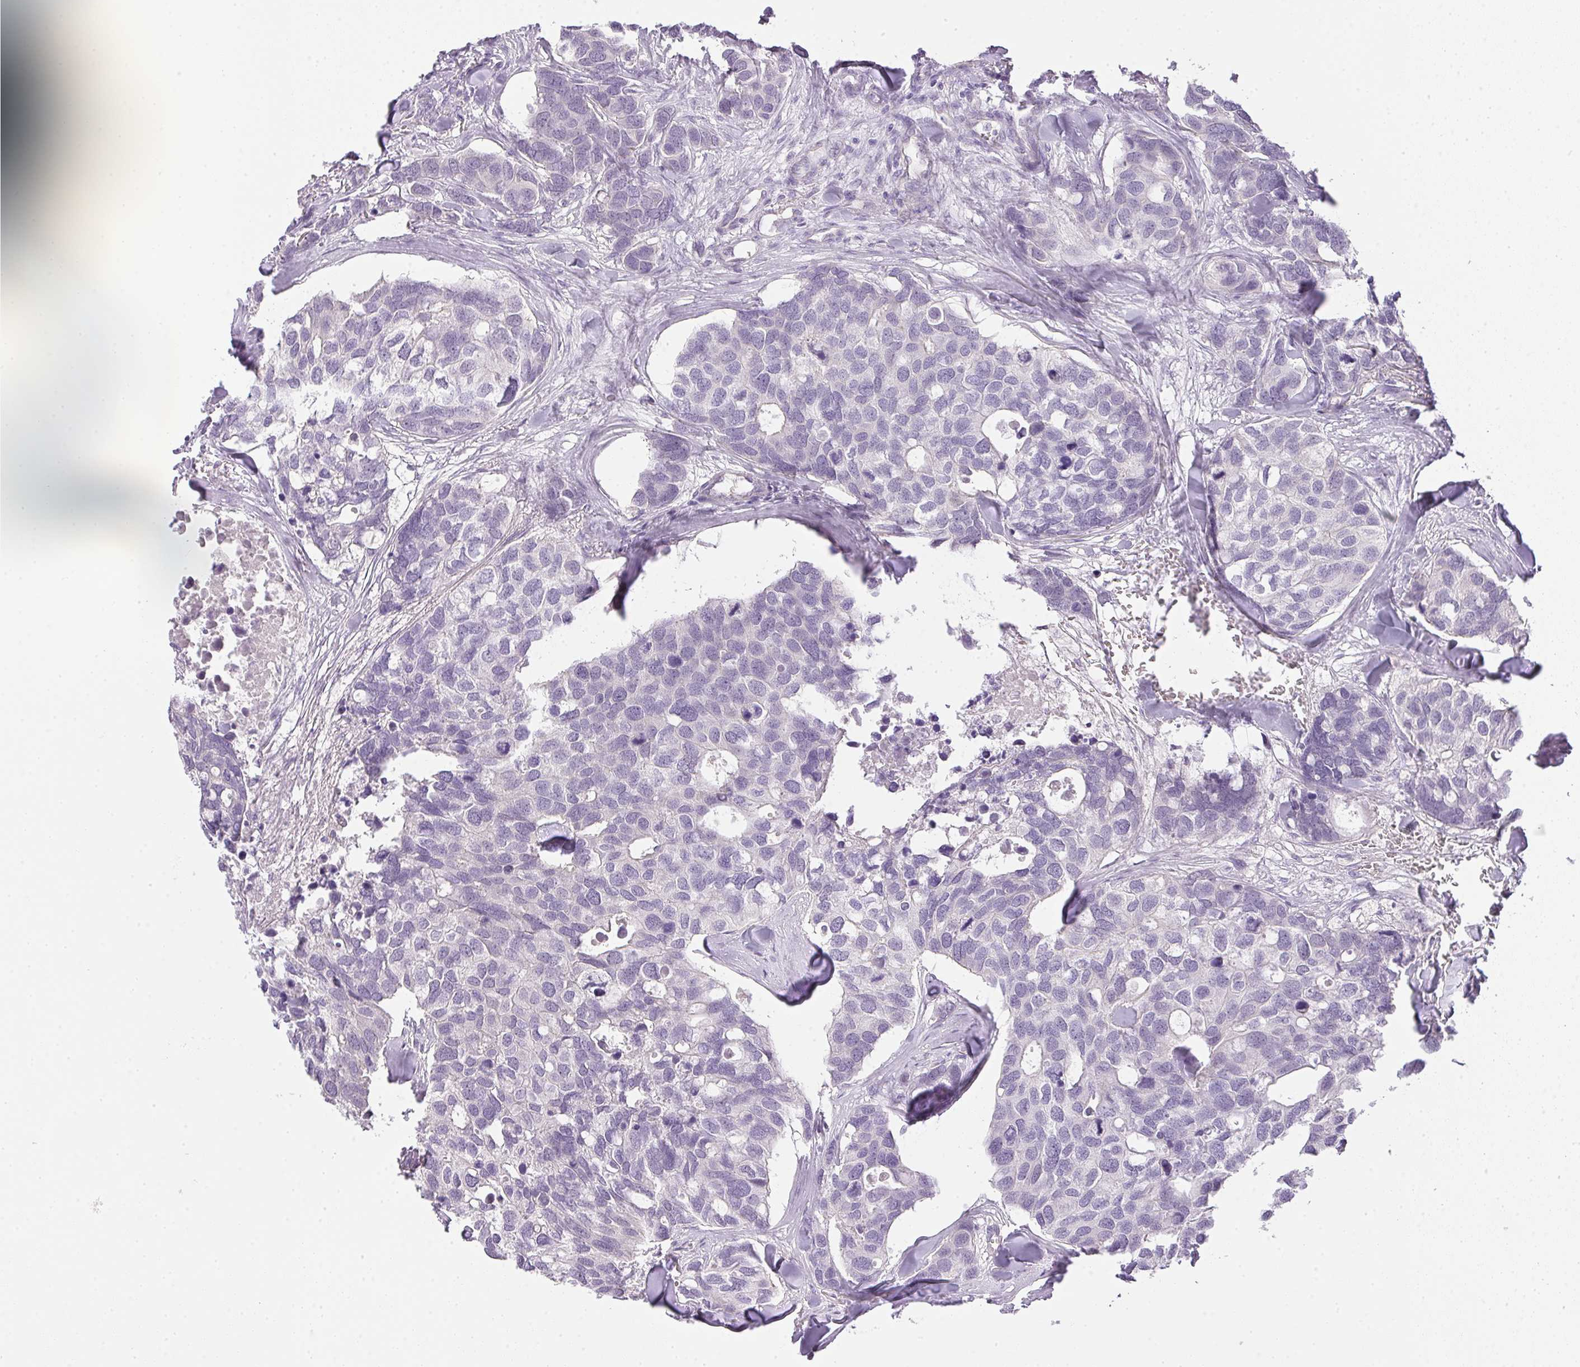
{"staining": {"intensity": "negative", "quantity": "none", "location": "none"}, "tissue": "breast cancer", "cell_type": "Tumor cells", "image_type": "cancer", "snomed": [{"axis": "morphology", "description": "Duct carcinoma"}, {"axis": "topography", "description": "Breast"}], "caption": "Tumor cells show no significant positivity in breast cancer.", "gene": "RAX2", "patient": {"sex": "female", "age": 83}}